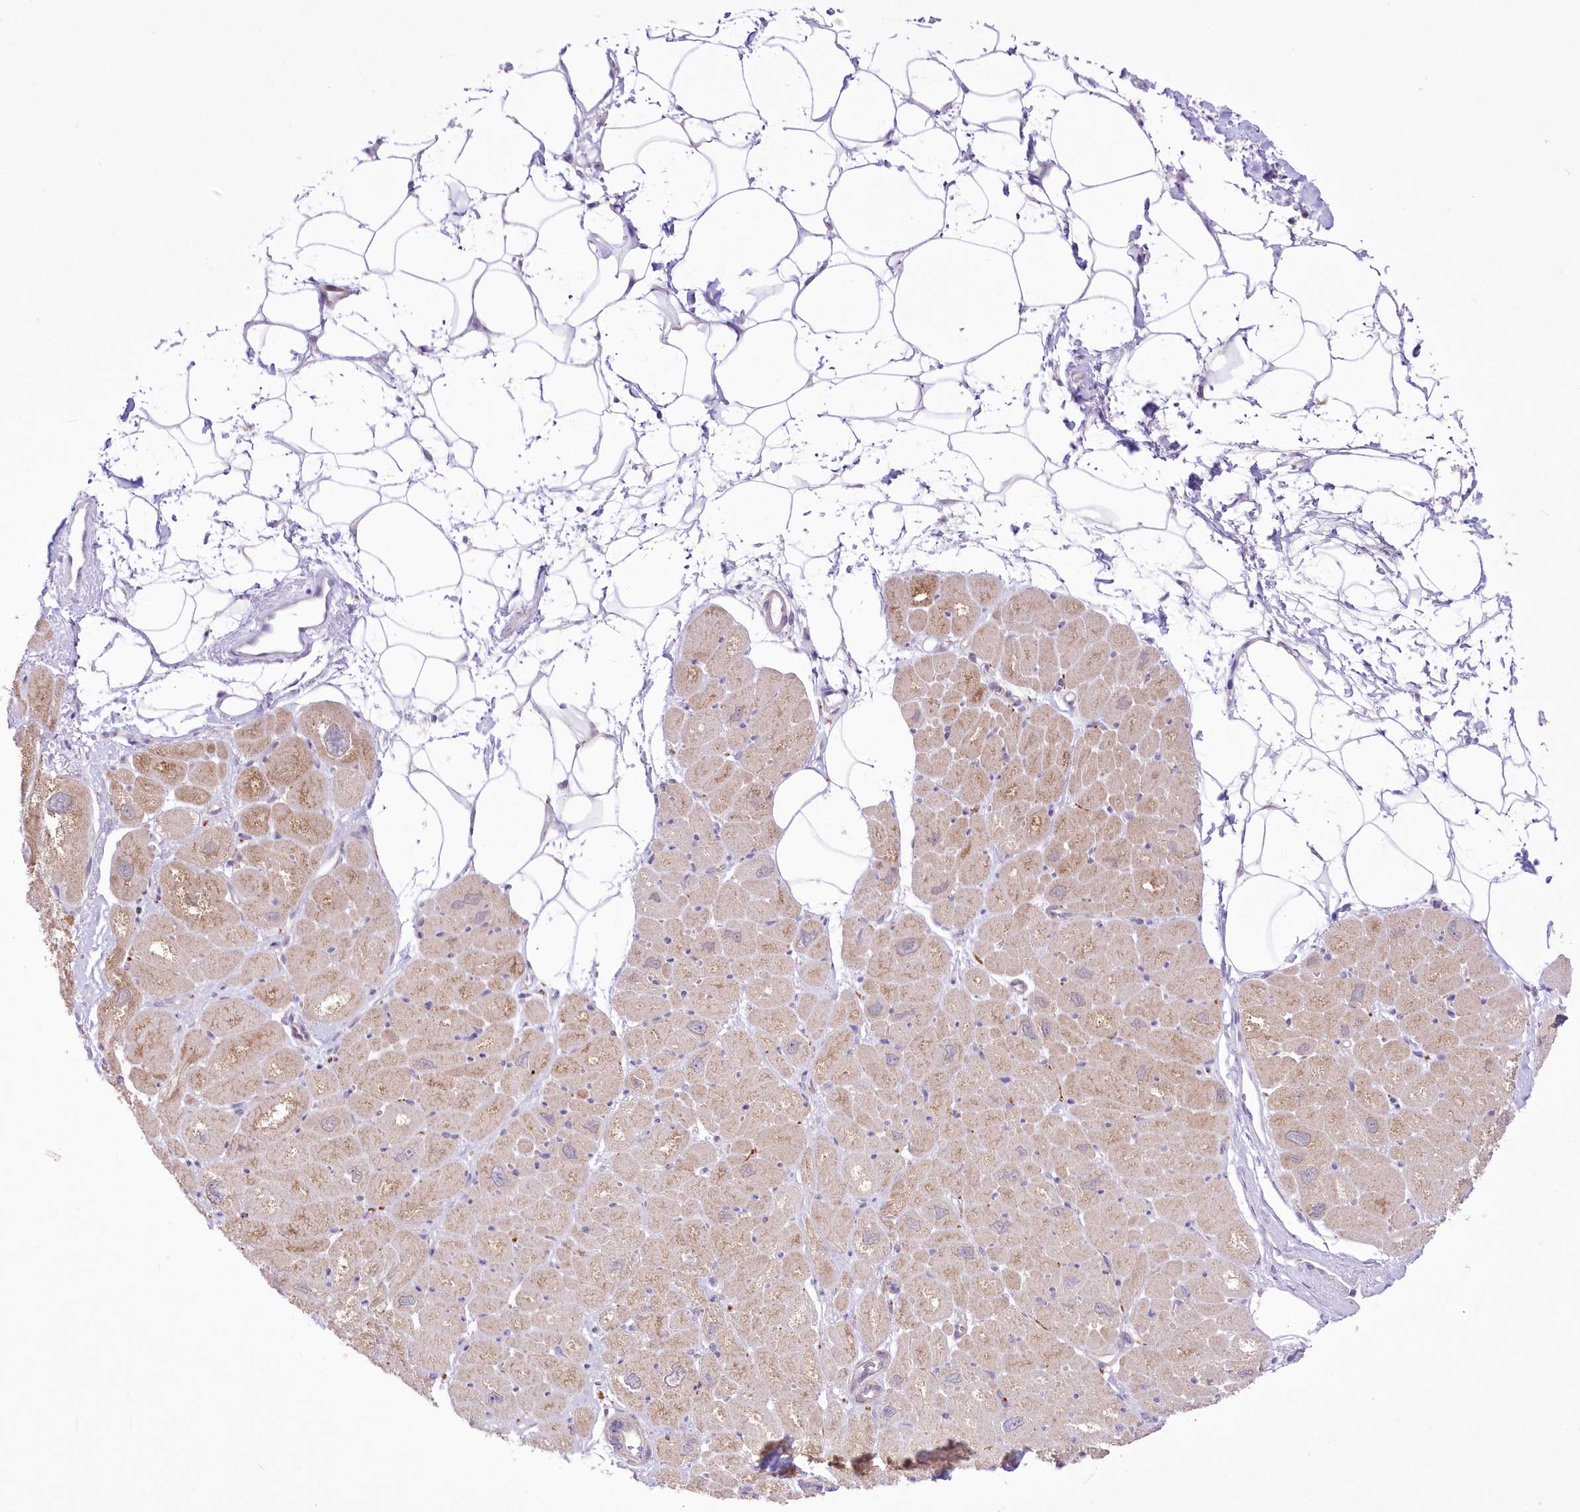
{"staining": {"intensity": "moderate", "quantity": "25%-75%", "location": "cytoplasmic/membranous"}, "tissue": "heart muscle", "cell_type": "Cardiomyocytes", "image_type": "normal", "snomed": [{"axis": "morphology", "description": "Normal tissue, NOS"}, {"axis": "topography", "description": "Heart"}], "caption": "A medium amount of moderate cytoplasmic/membranous staining is seen in about 25%-75% of cardiomyocytes in normal heart muscle. (DAB (3,3'-diaminobenzidine) = brown stain, brightfield microscopy at high magnification).", "gene": "FAM241B", "patient": {"sex": "male", "age": 50}}